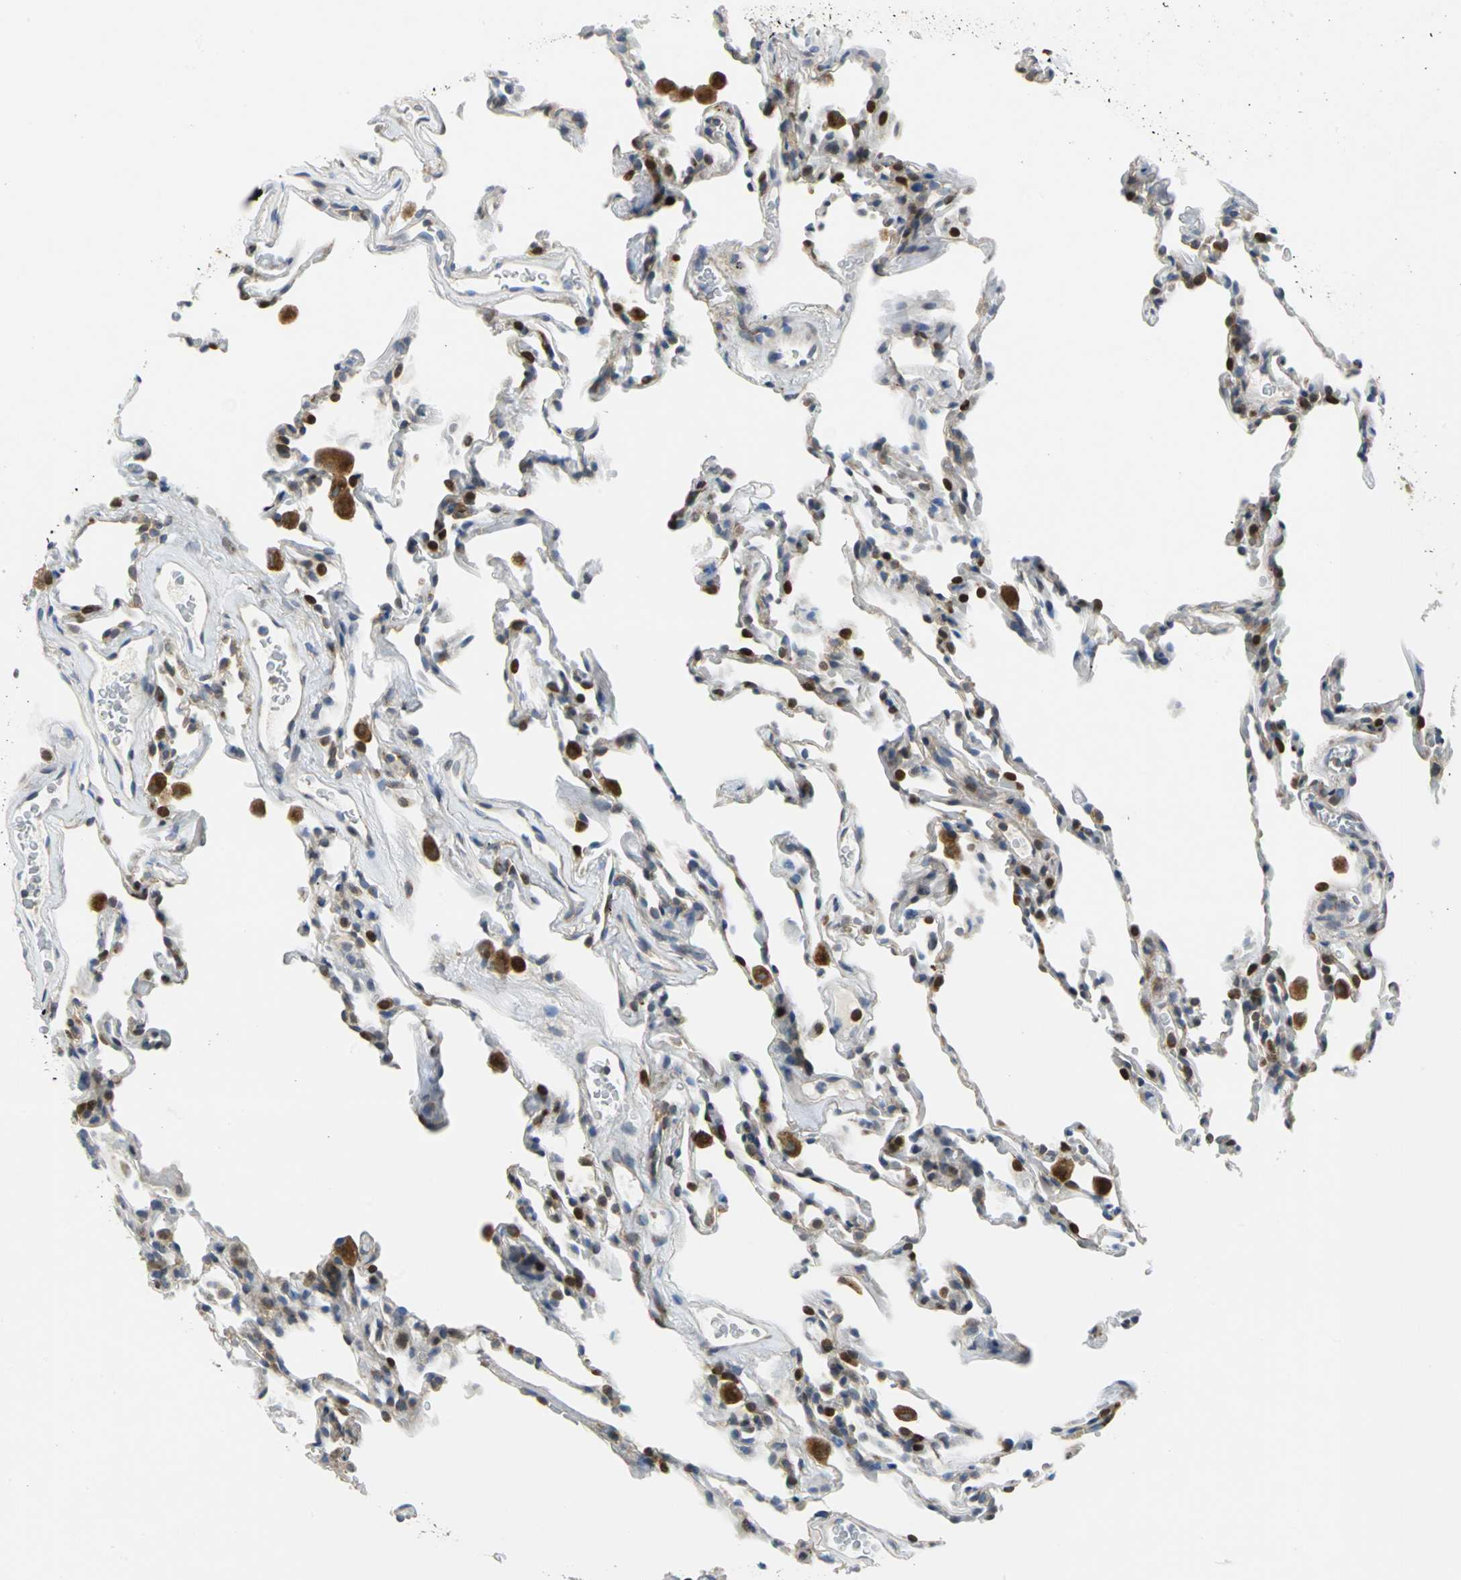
{"staining": {"intensity": "strong", "quantity": "25%-75%", "location": "cytoplasmic/membranous,nuclear"}, "tissue": "lung", "cell_type": "Alveolar cells", "image_type": "normal", "snomed": [{"axis": "morphology", "description": "Normal tissue, NOS"}, {"axis": "morphology", "description": "Soft tissue tumor metastatic"}, {"axis": "topography", "description": "Lung"}], "caption": "Brown immunohistochemical staining in benign human lung reveals strong cytoplasmic/membranous,nuclear staining in approximately 25%-75% of alveolar cells. The protein of interest is shown in brown color, while the nuclei are stained blue.", "gene": "YBX1", "patient": {"sex": "male", "age": 59}}